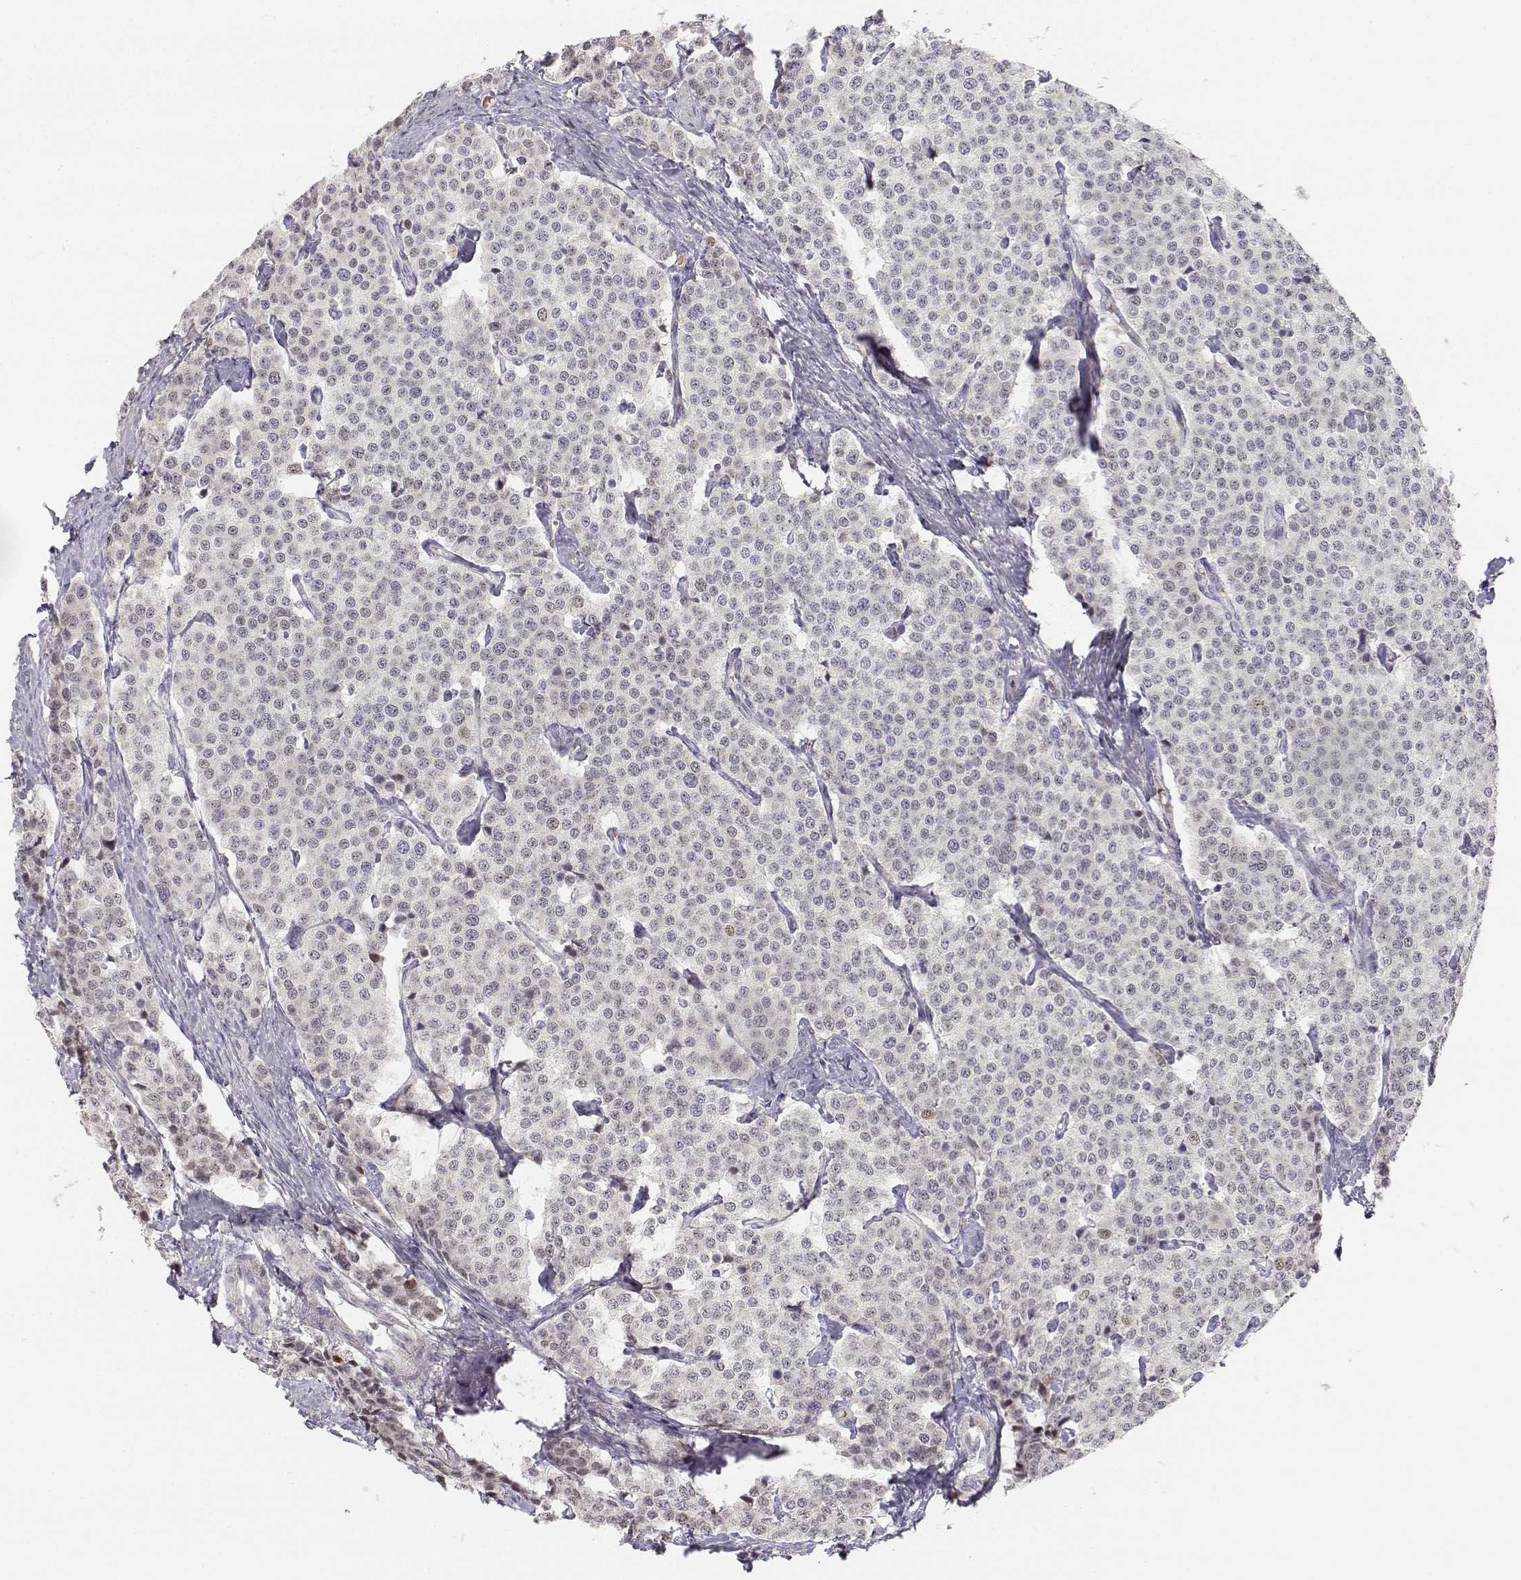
{"staining": {"intensity": "negative", "quantity": "none", "location": "none"}, "tissue": "carcinoid", "cell_type": "Tumor cells", "image_type": "cancer", "snomed": [{"axis": "morphology", "description": "Carcinoid, malignant, NOS"}, {"axis": "topography", "description": "Small intestine"}], "caption": "IHC image of neoplastic tissue: carcinoid (malignant) stained with DAB (3,3'-diaminobenzidine) reveals no significant protein staining in tumor cells. (DAB (3,3'-diaminobenzidine) IHC, high magnification).", "gene": "GLIPR1L2", "patient": {"sex": "female", "age": 58}}